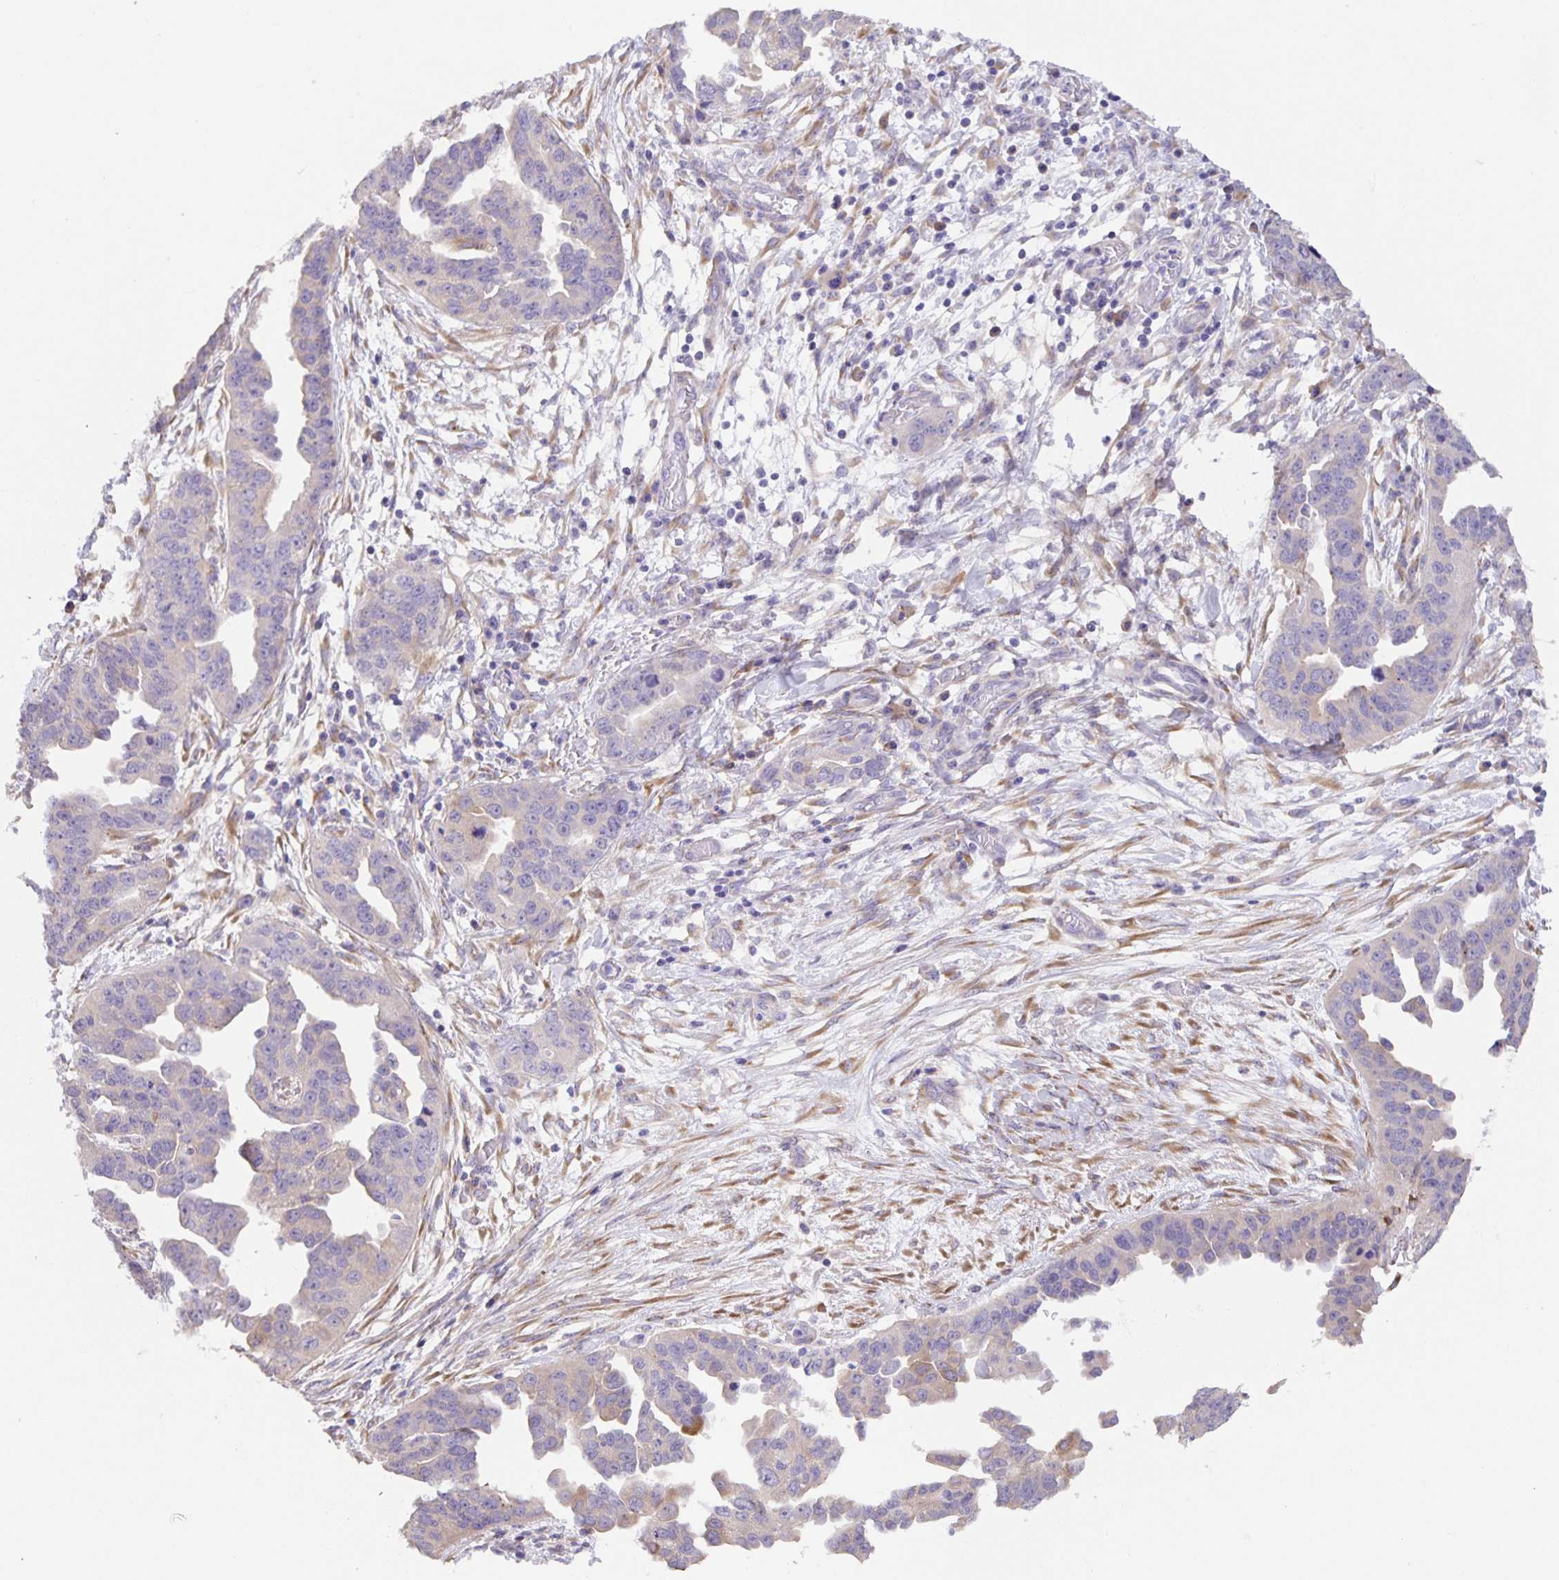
{"staining": {"intensity": "negative", "quantity": "none", "location": "none"}, "tissue": "ovarian cancer", "cell_type": "Tumor cells", "image_type": "cancer", "snomed": [{"axis": "morphology", "description": "Cystadenocarcinoma, serous, NOS"}, {"axis": "topography", "description": "Ovary"}], "caption": "DAB (3,3'-diaminobenzidine) immunohistochemical staining of human ovarian serous cystadenocarcinoma shows no significant staining in tumor cells.", "gene": "PRR36", "patient": {"sex": "female", "age": 75}}